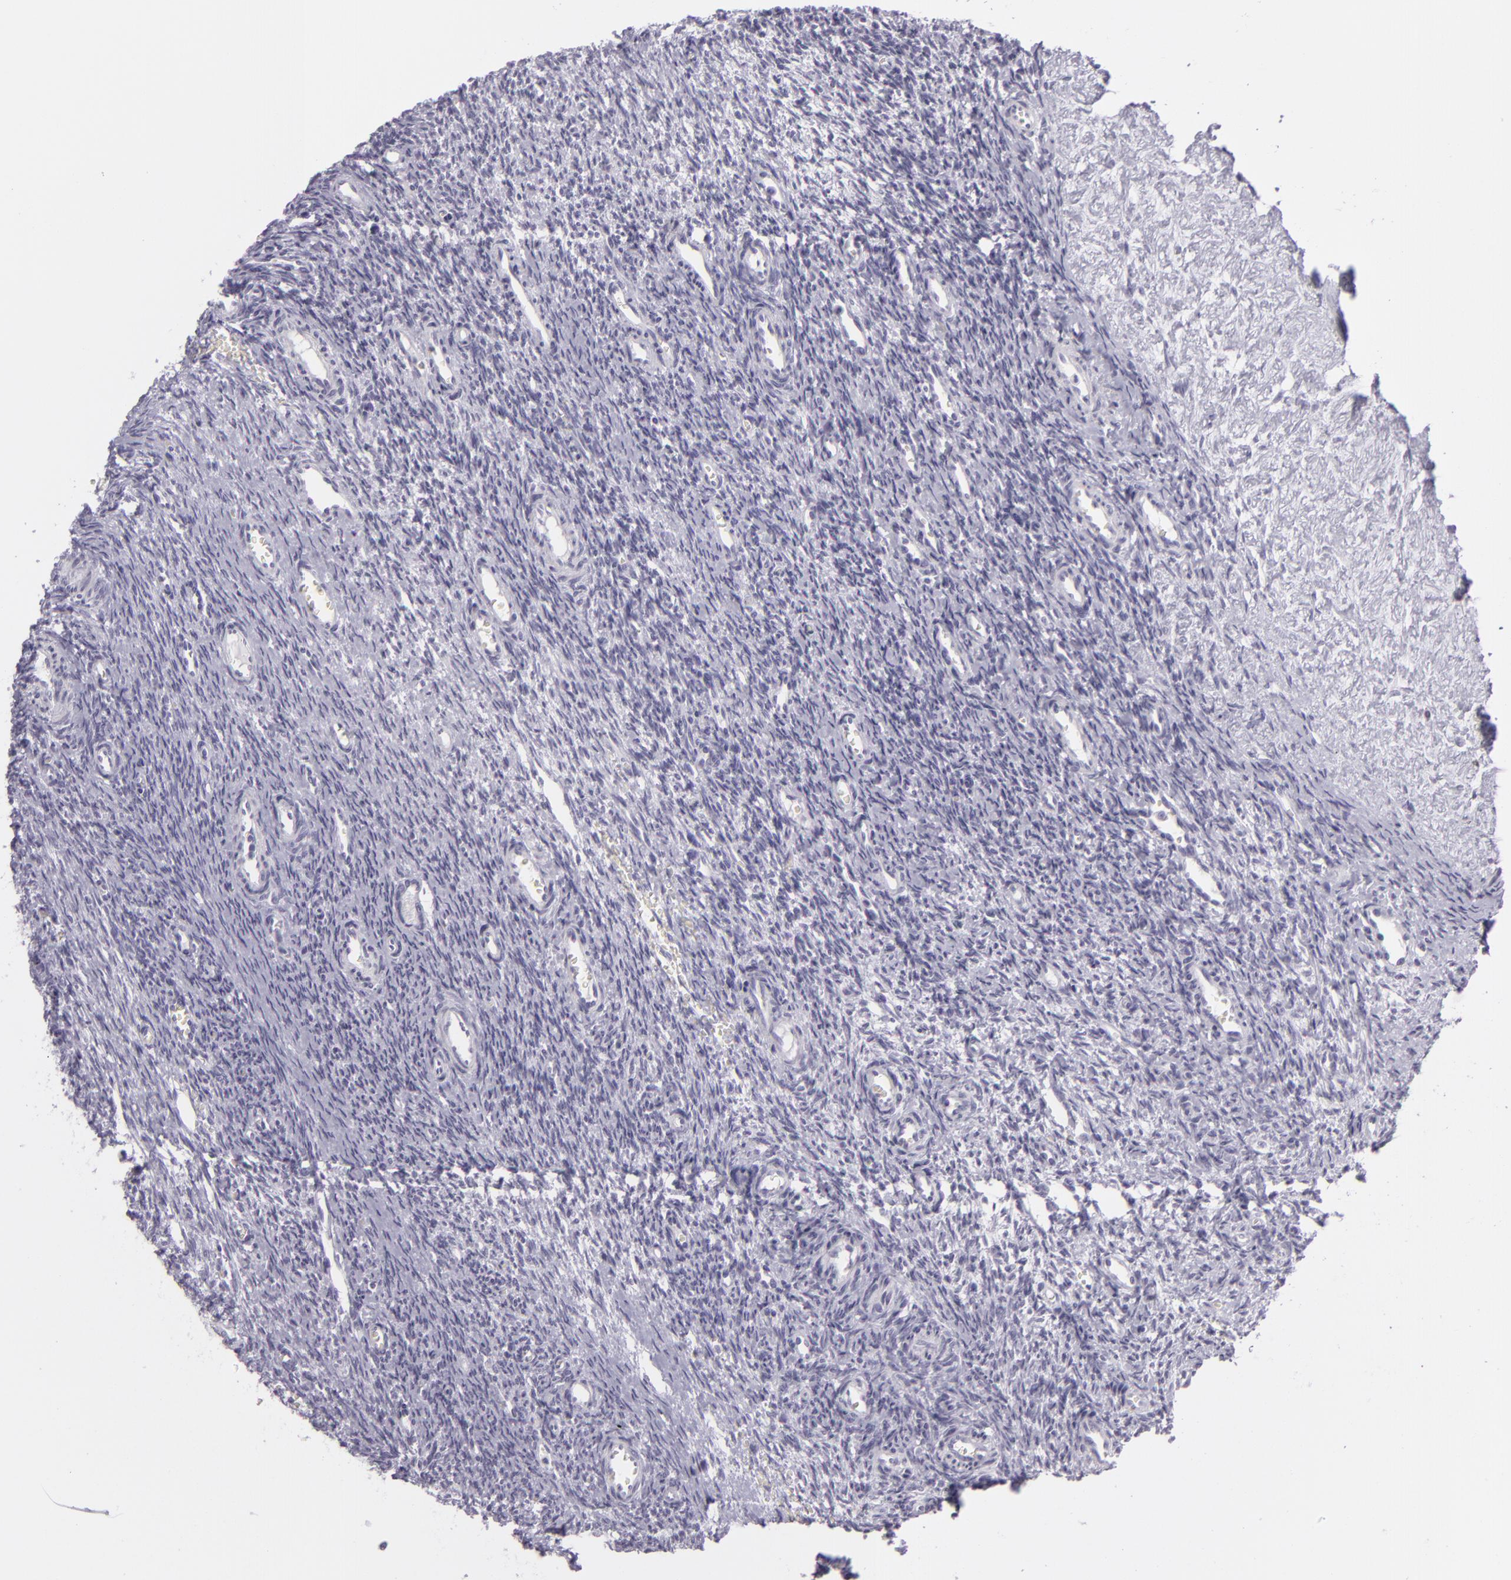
{"staining": {"intensity": "negative", "quantity": "none", "location": "none"}, "tissue": "ovary", "cell_type": "Follicle cells", "image_type": "normal", "snomed": [{"axis": "morphology", "description": "Normal tissue, NOS"}, {"axis": "topography", "description": "Ovary"}], "caption": "Ovary stained for a protein using IHC demonstrates no positivity follicle cells.", "gene": "MCM3", "patient": {"sex": "female", "age": 39}}